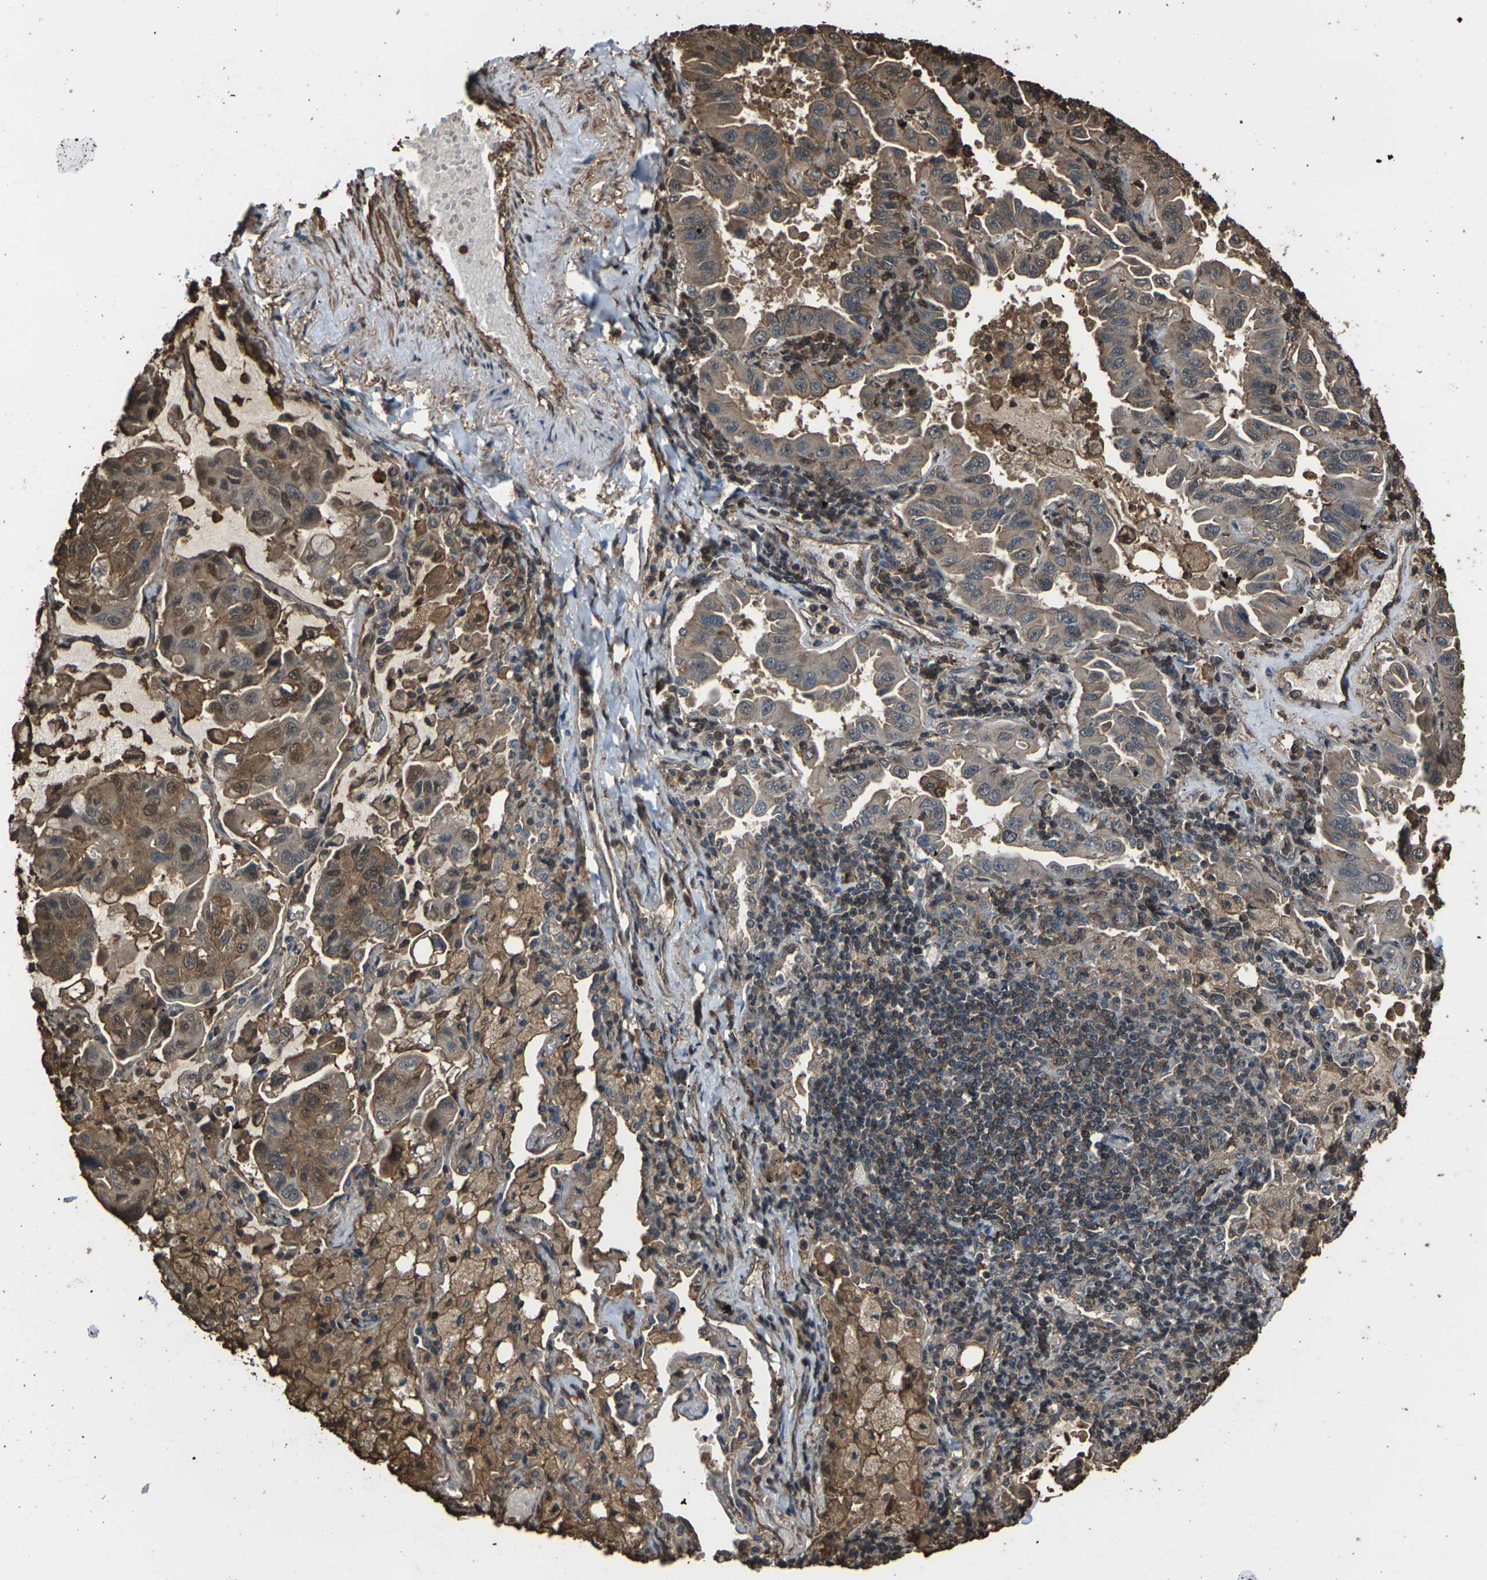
{"staining": {"intensity": "moderate", "quantity": "25%-75%", "location": "cytoplasmic/membranous"}, "tissue": "lung cancer", "cell_type": "Tumor cells", "image_type": "cancer", "snomed": [{"axis": "morphology", "description": "Adenocarcinoma, NOS"}, {"axis": "topography", "description": "Lung"}], "caption": "Moderate cytoplasmic/membranous positivity for a protein is present in about 25%-75% of tumor cells of adenocarcinoma (lung) using IHC.", "gene": "DHPS", "patient": {"sex": "male", "age": 64}}